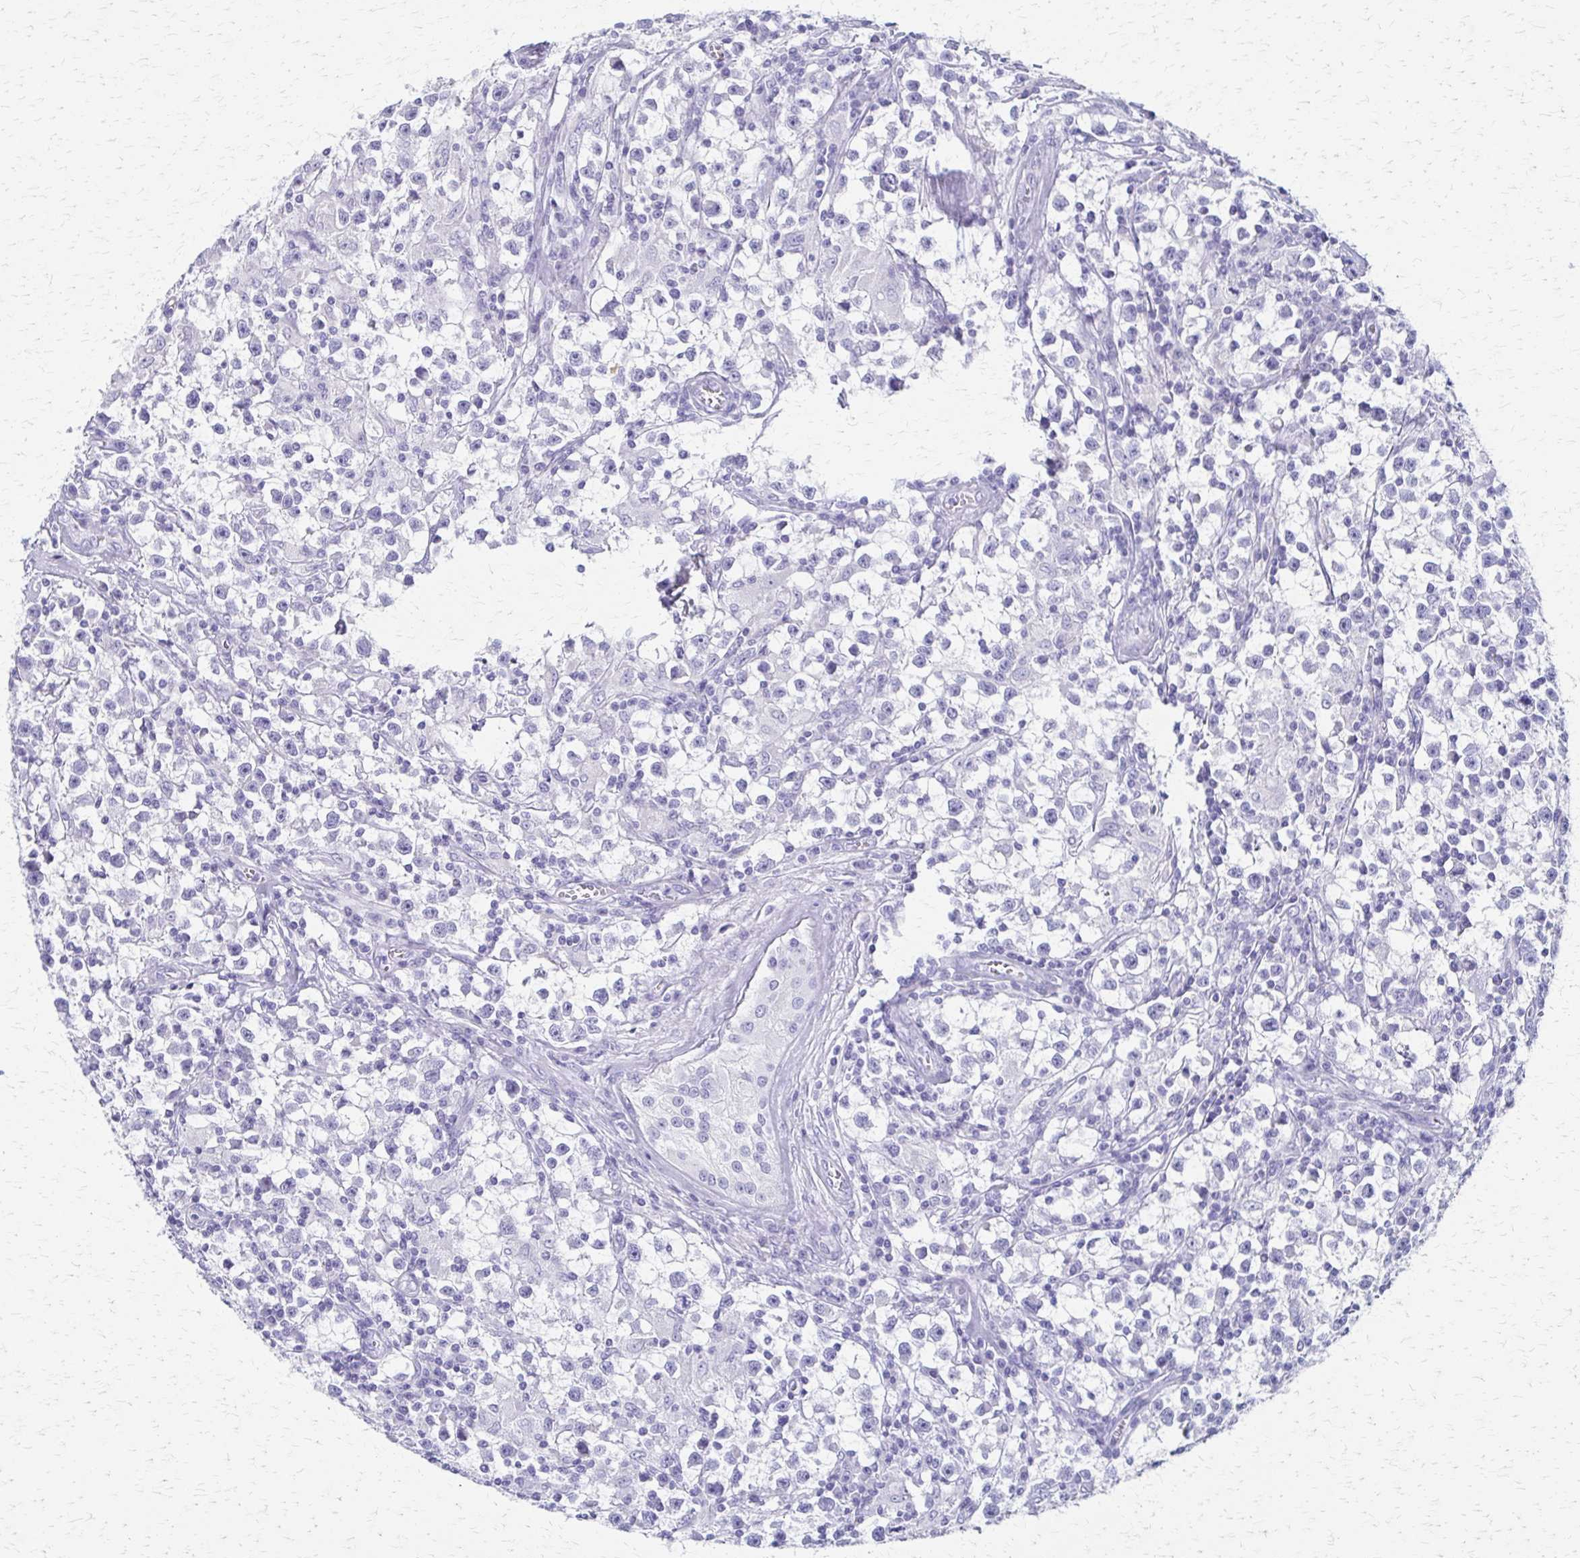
{"staining": {"intensity": "negative", "quantity": "none", "location": "none"}, "tissue": "testis cancer", "cell_type": "Tumor cells", "image_type": "cancer", "snomed": [{"axis": "morphology", "description": "Seminoma, NOS"}, {"axis": "topography", "description": "Testis"}], "caption": "IHC image of neoplastic tissue: human seminoma (testis) stained with DAB (3,3'-diaminobenzidine) exhibits no significant protein positivity in tumor cells.", "gene": "ZSCAN5B", "patient": {"sex": "male", "age": 31}}